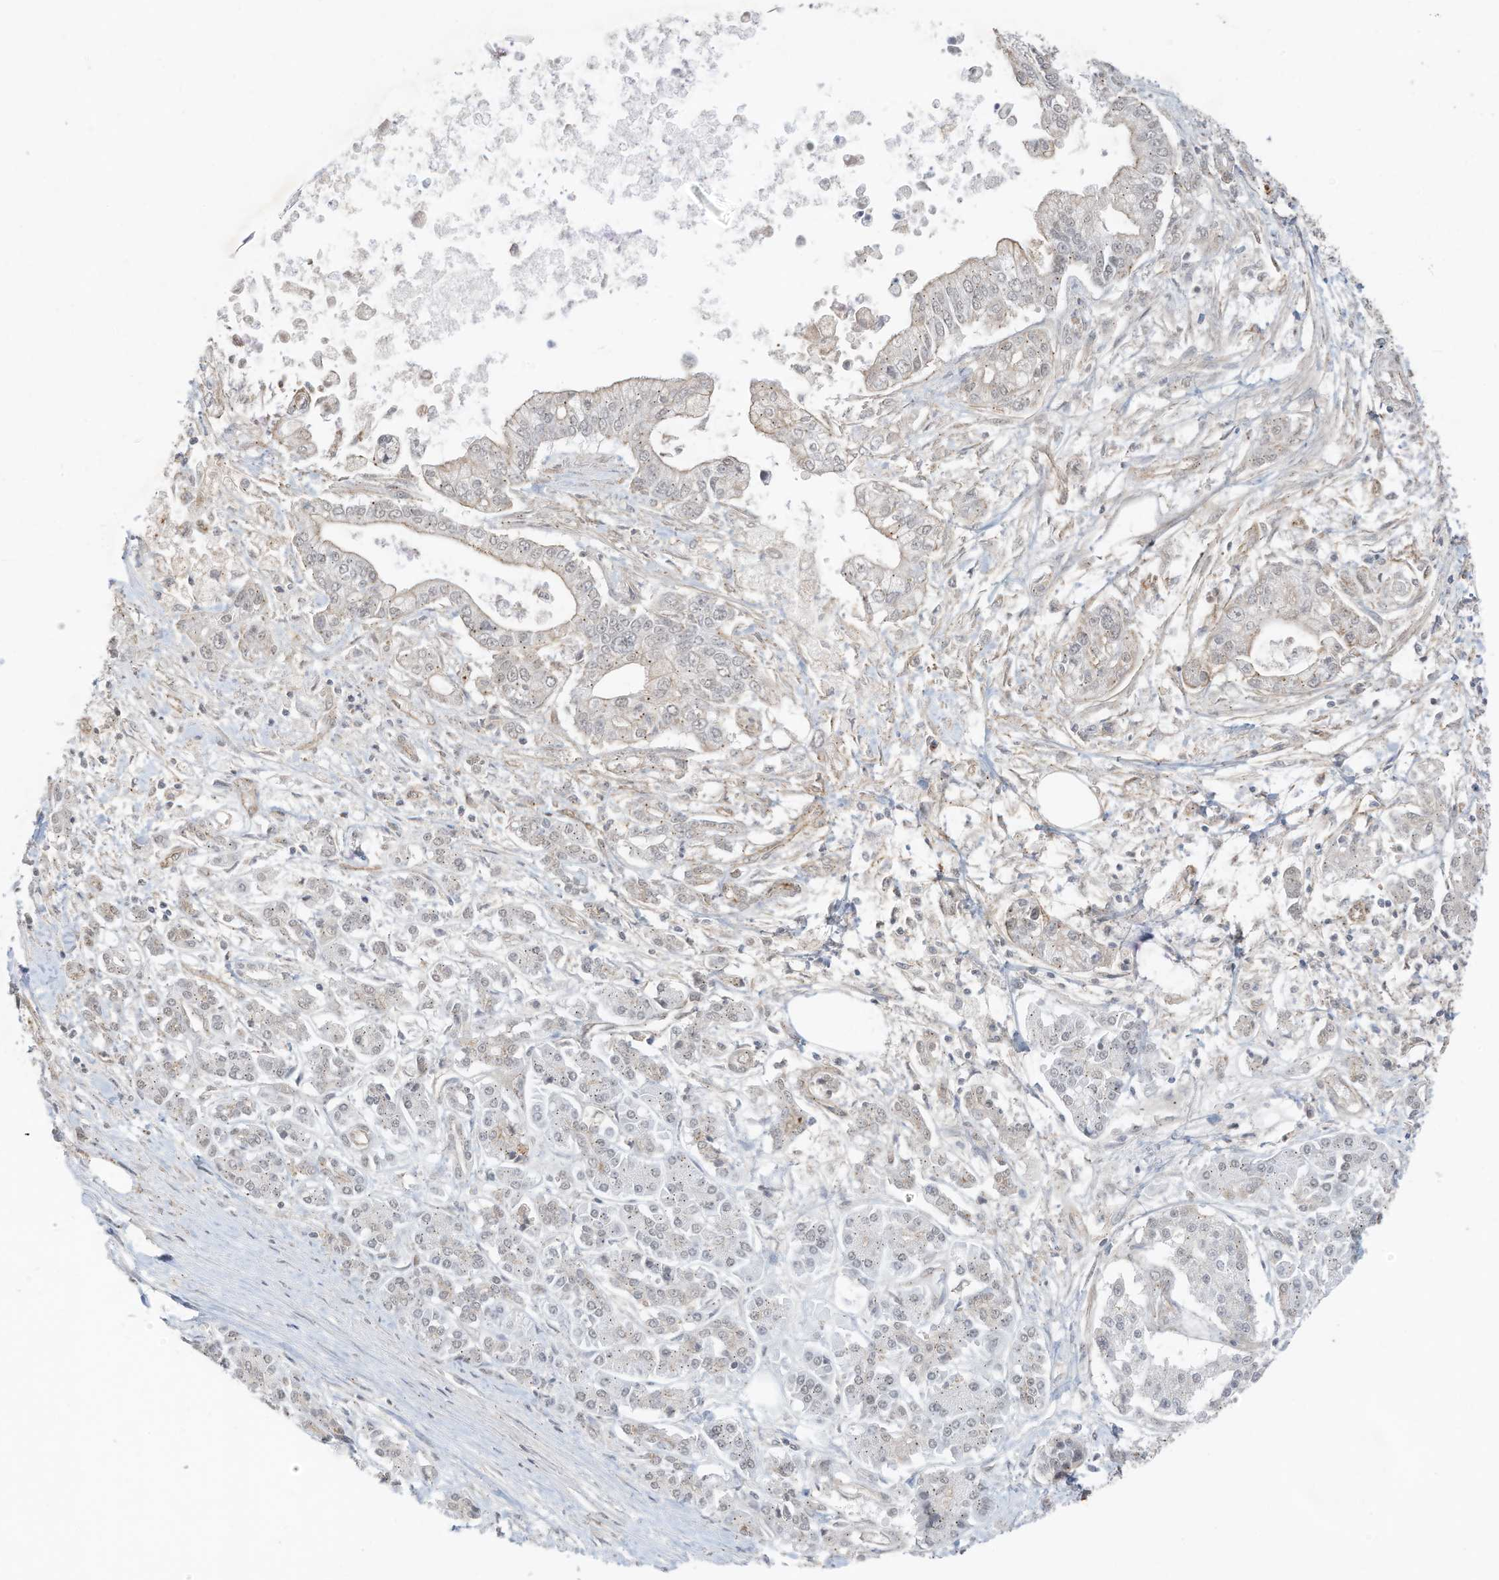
{"staining": {"intensity": "weak", "quantity": "25%-75%", "location": "cytoplasmic/membranous"}, "tissue": "pancreatic cancer", "cell_type": "Tumor cells", "image_type": "cancer", "snomed": [{"axis": "morphology", "description": "Adenocarcinoma, NOS"}, {"axis": "topography", "description": "Pancreas"}], "caption": "DAB immunohistochemical staining of human pancreatic cancer reveals weak cytoplasmic/membranous protein staining in about 25%-75% of tumor cells.", "gene": "N4BP3", "patient": {"sex": "male", "age": 69}}